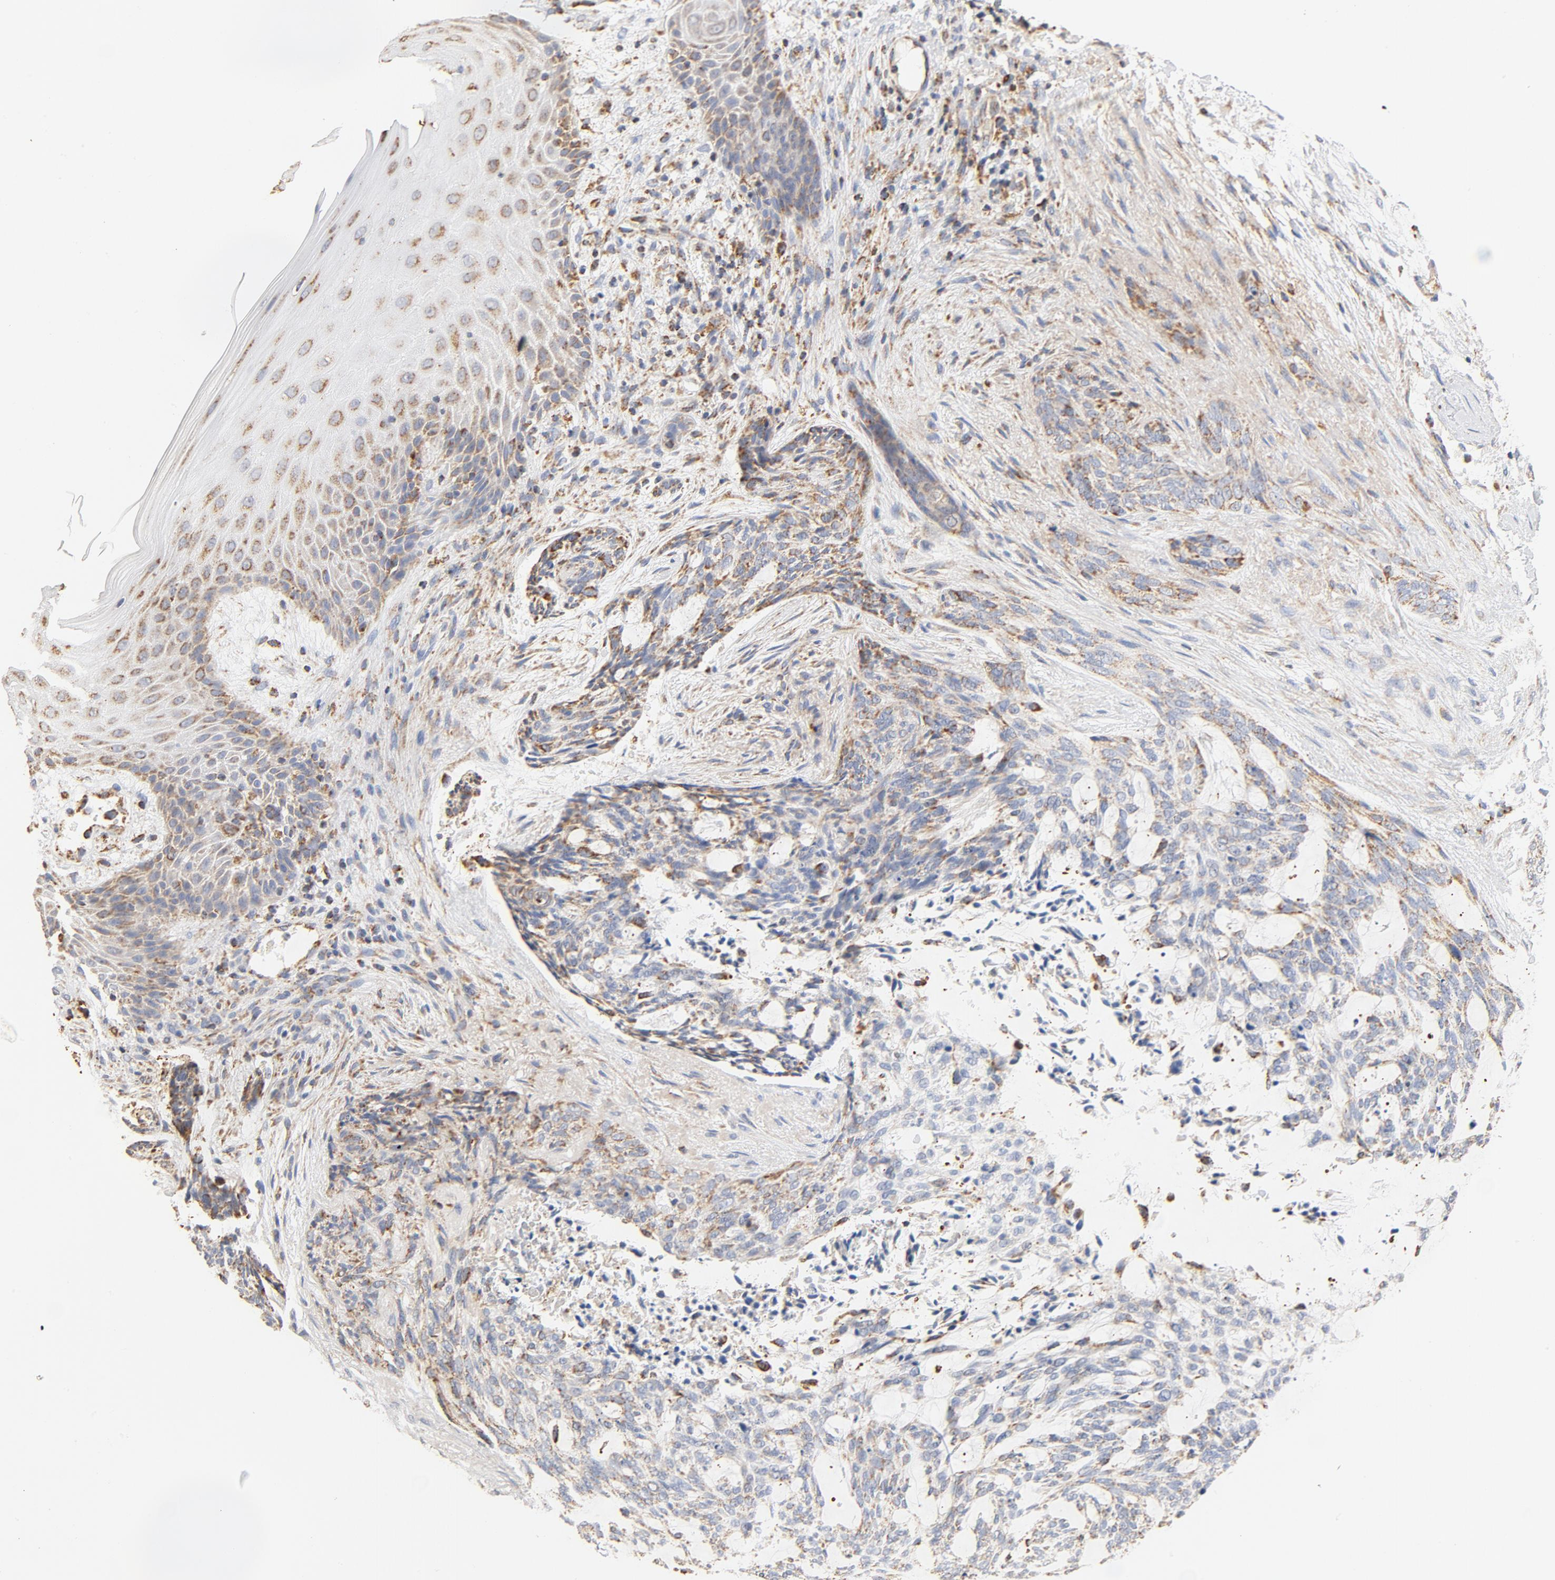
{"staining": {"intensity": "weak", "quantity": "25%-75%", "location": "cytoplasmic/membranous"}, "tissue": "skin cancer", "cell_type": "Tumor cells", "image_type": "cancer", "snomed": [{"axis": "morphology", "description": "Normal tissue, NOS"}, {"axis": "morphology", "description": "Basal cell carcinoma"}, {"axis": "topography", "description": "Skin"}], "caption": "Immunohistochemical staining of human skin cancer (basal cell carcinoma) displays low levels of weak cytoplasmic/membranous protein positivity in about 25%-75% of tumor cells.", "gene": "COX4I1", "patient": {"sex": "female", "age": 71}}